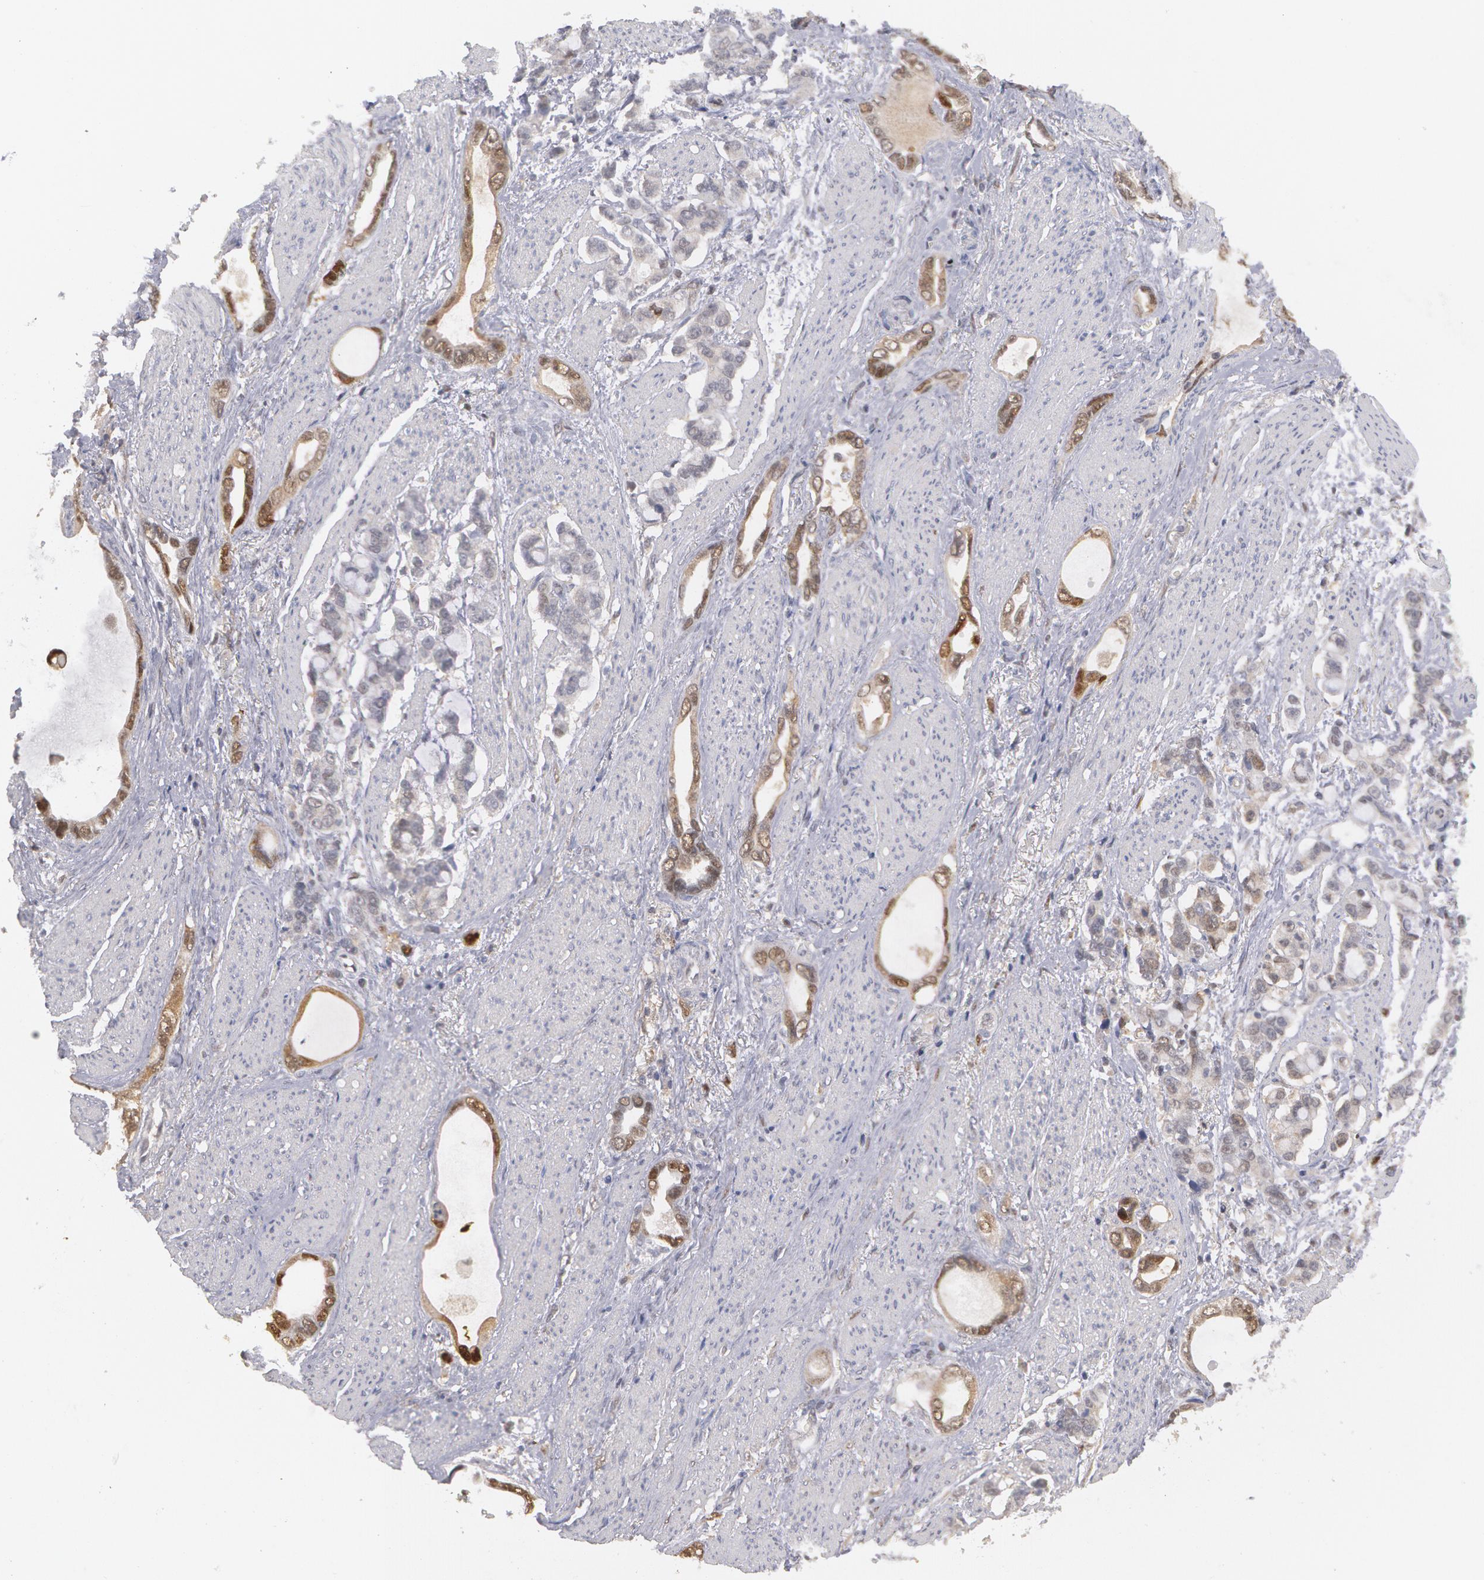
{"staining": {"intensity": "moderate", "quantity": "25%-75%", "location": "cytoplasmic/membranous,nuclear"}, "tissue": "stomach cancer", "cell_type": "Tumor cells", "image_type": "cancer", "snomed": [{"axis": "morphology", "description": "Adenocarcinoma, NOS"}, {"axis": "topography", "description": "Stomach"}], "caption": "Protein staining displays moderate cytoplasmic/membranous and nuclear expression in approximately 25%-75% of tumor cells in adenocarcinoma (stomach). (Brightfield microscopy of DAB IHC at high magnification).", "gene": "TXNRD1", "patient": {"sex": "male", "age": 78}}